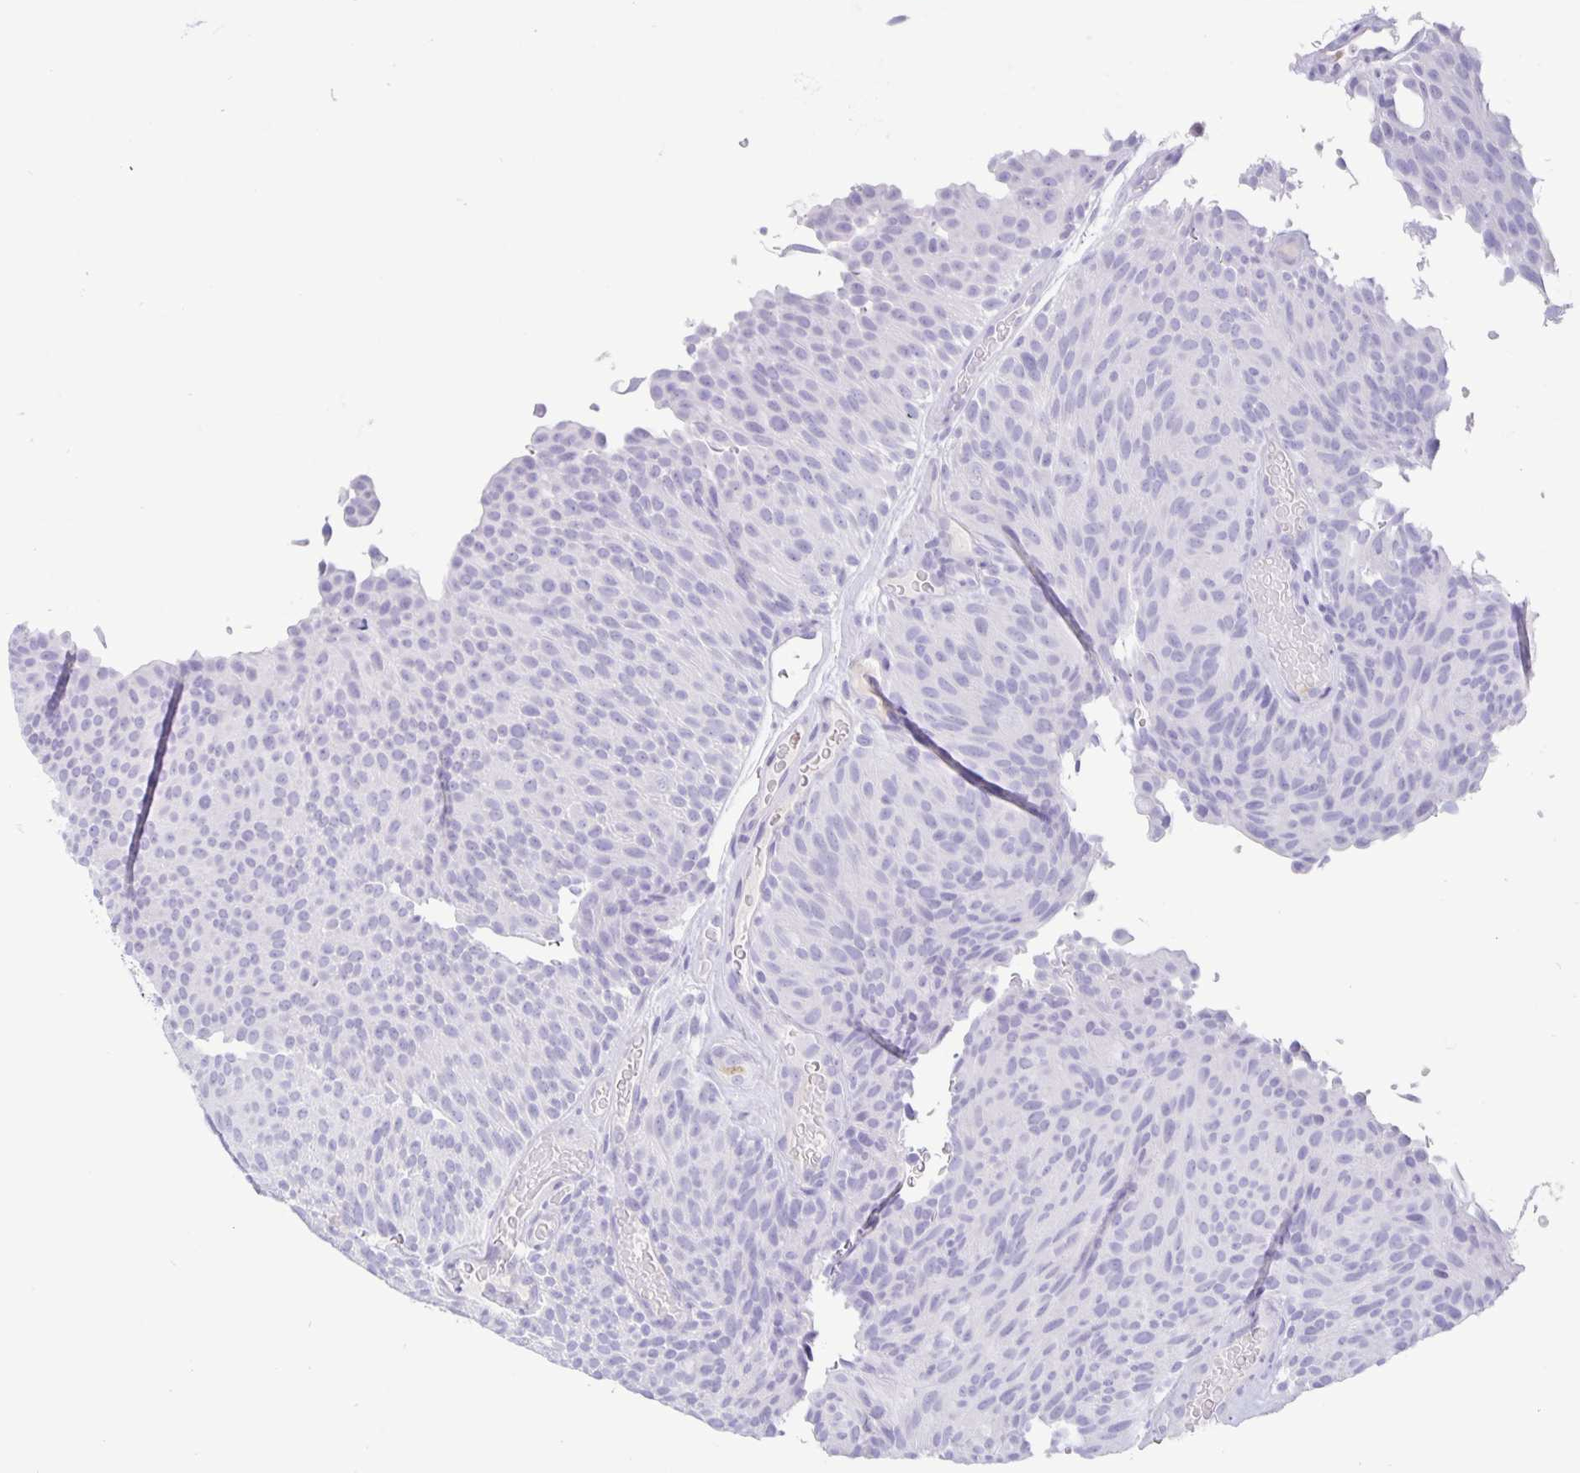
{"staining": {"intensity": "negative", "quantity": "none", "location": "none"}, "tissue": "urothelial cancer", "cell_type": "Tumor cells", "image_type": "cancer", "snomed": [{"axis": "morphology", "description": "Urothelial carcinoma, Low grade"}, {"axis": "topography", "description": "Urinary bladder"}], "caption": "This image is of low-grade urothelial carcinoma stained with immunohistochemistry (IHC) to label a protein in brown with the nuclei are counter-stained blue. There is no staining in tumor cells. Brightfield microscopy of immunohistochemistry stained with DAB (brown) and hematoxylin (blue), captured at high magnification.", "gene": "BPIFA3", "patient": {"sex": "male", "age": 78}}